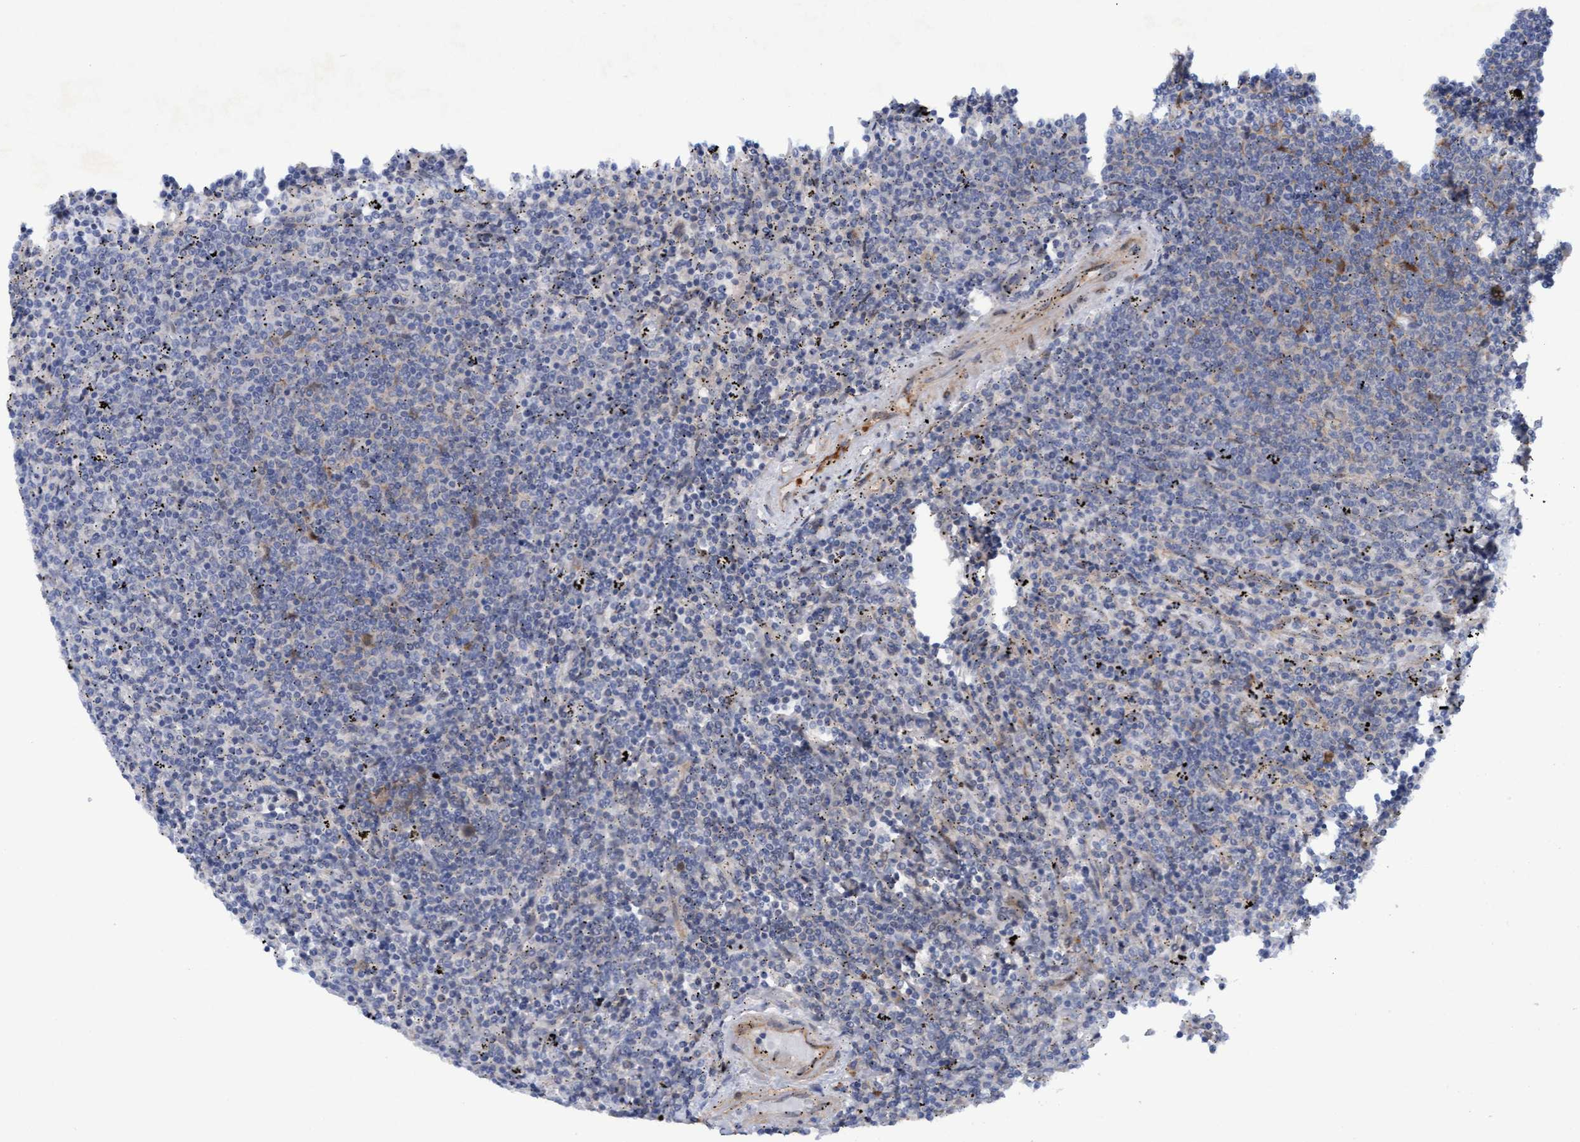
{"staining": {"intensity": "negative", "quantity": "none", "location": "none"}, "tissue": "lymphoma", "cell_type": "Tumor cells", "image_type": "cancer", "snomed": [{"axis": "morphology", "description": "Malignant lymphoma, non-Hodgkin's type, Low grade"}, {"axis": "topography", "description": "Spleen"}], "caption": "Tumor cells are negative for protein expression in human lymphoma.", "gene": "PLCD1", "patient": {"sex": "female", "age": 50}}